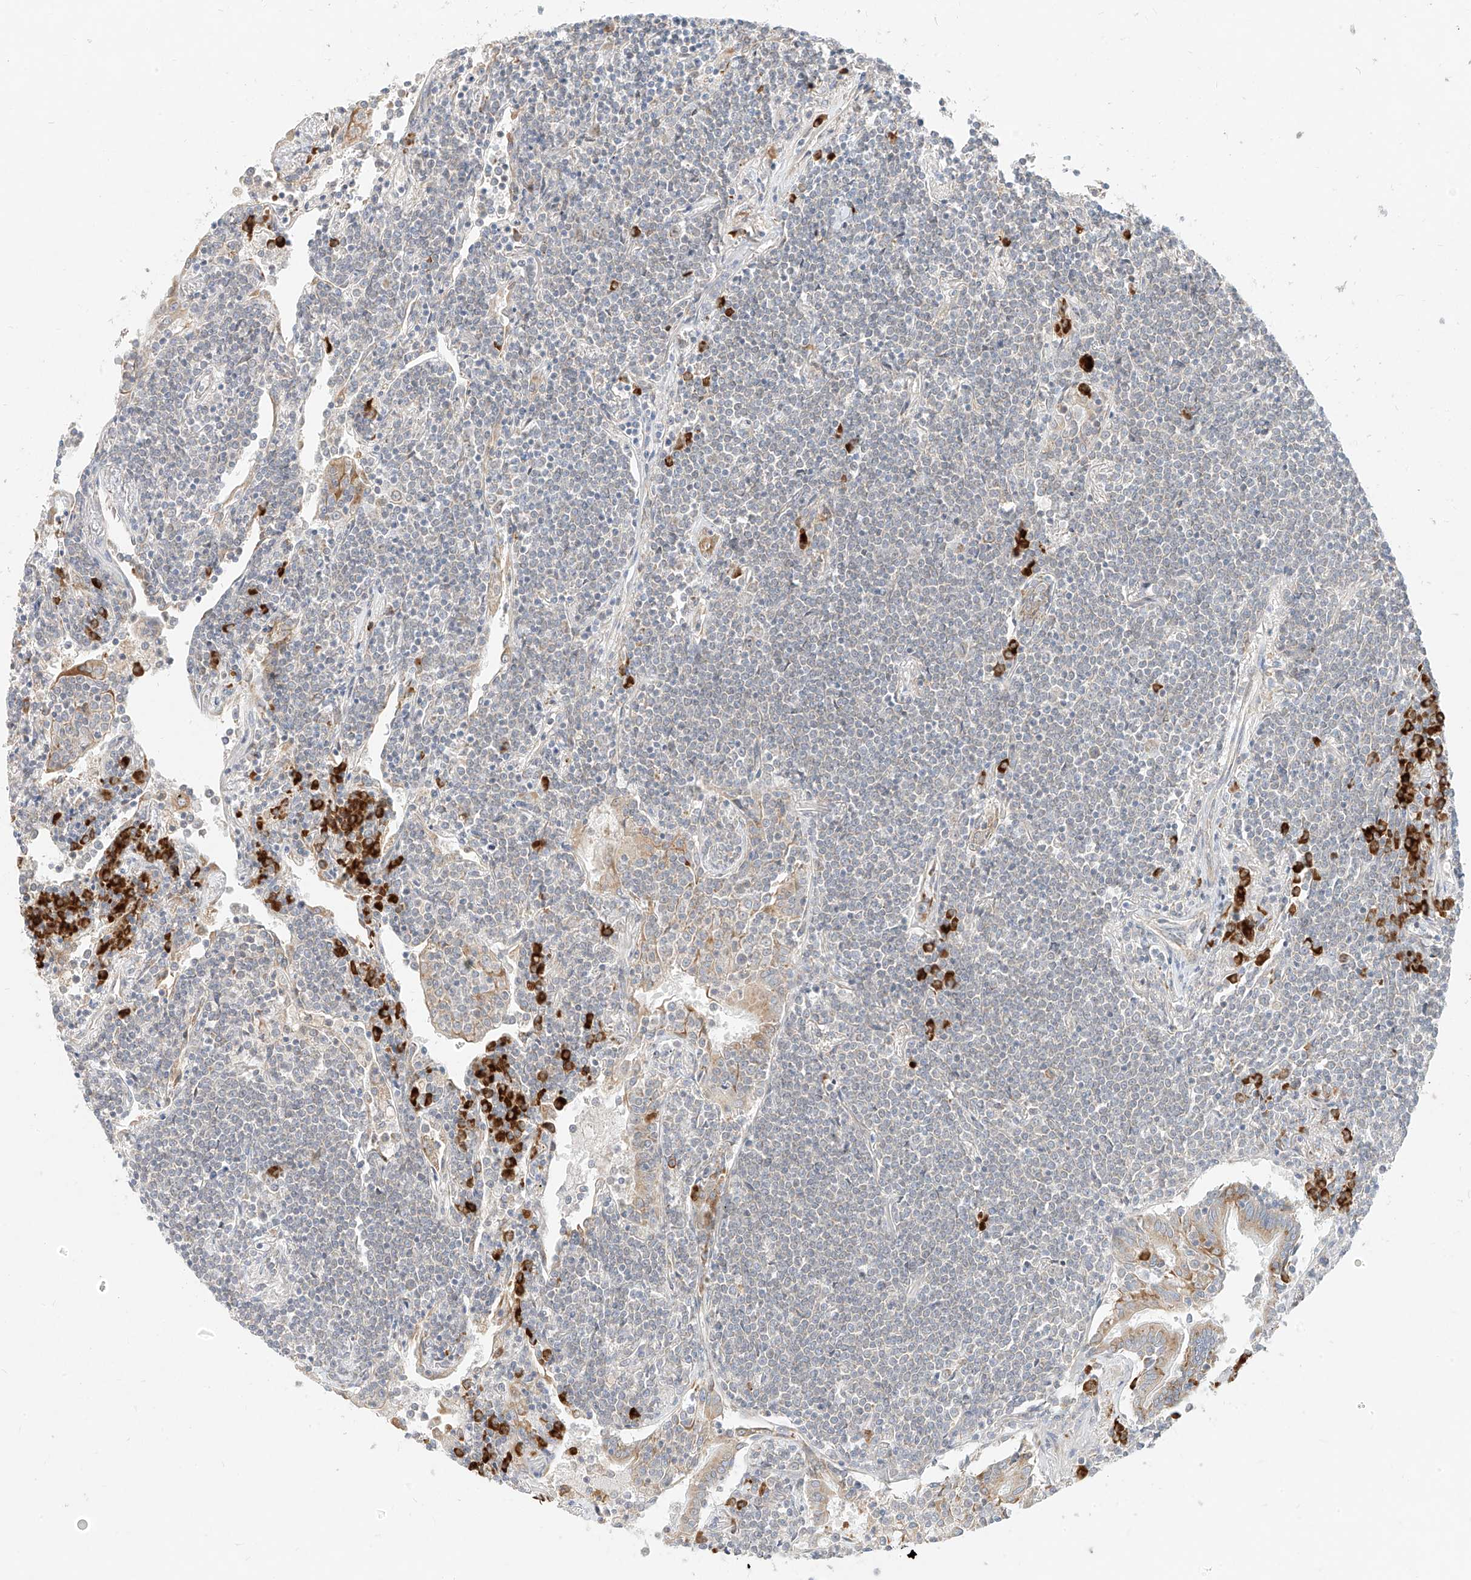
{"staining": {"intensity": "negative", "quantity": "none", "location": "none"}, "tissue": "lymphoma", "cell_type": "Tumor cells", "image_type": "cancer", "snomed": [{"axis": "morphology", "description": "Malignant lymphoma, non-Hodgkin's type, Low grade"}, {"axis": "topography", "description": "Lung"}], "caption": "Immunohistochemistry image of neoplastic tissue: human lymphoma stained with DAB exhibits no significant protein positivity in tumor cells. Nuclei are stained in blue.", "gene": "STT3A", "patient": {"sex": "female", "age": 71}}